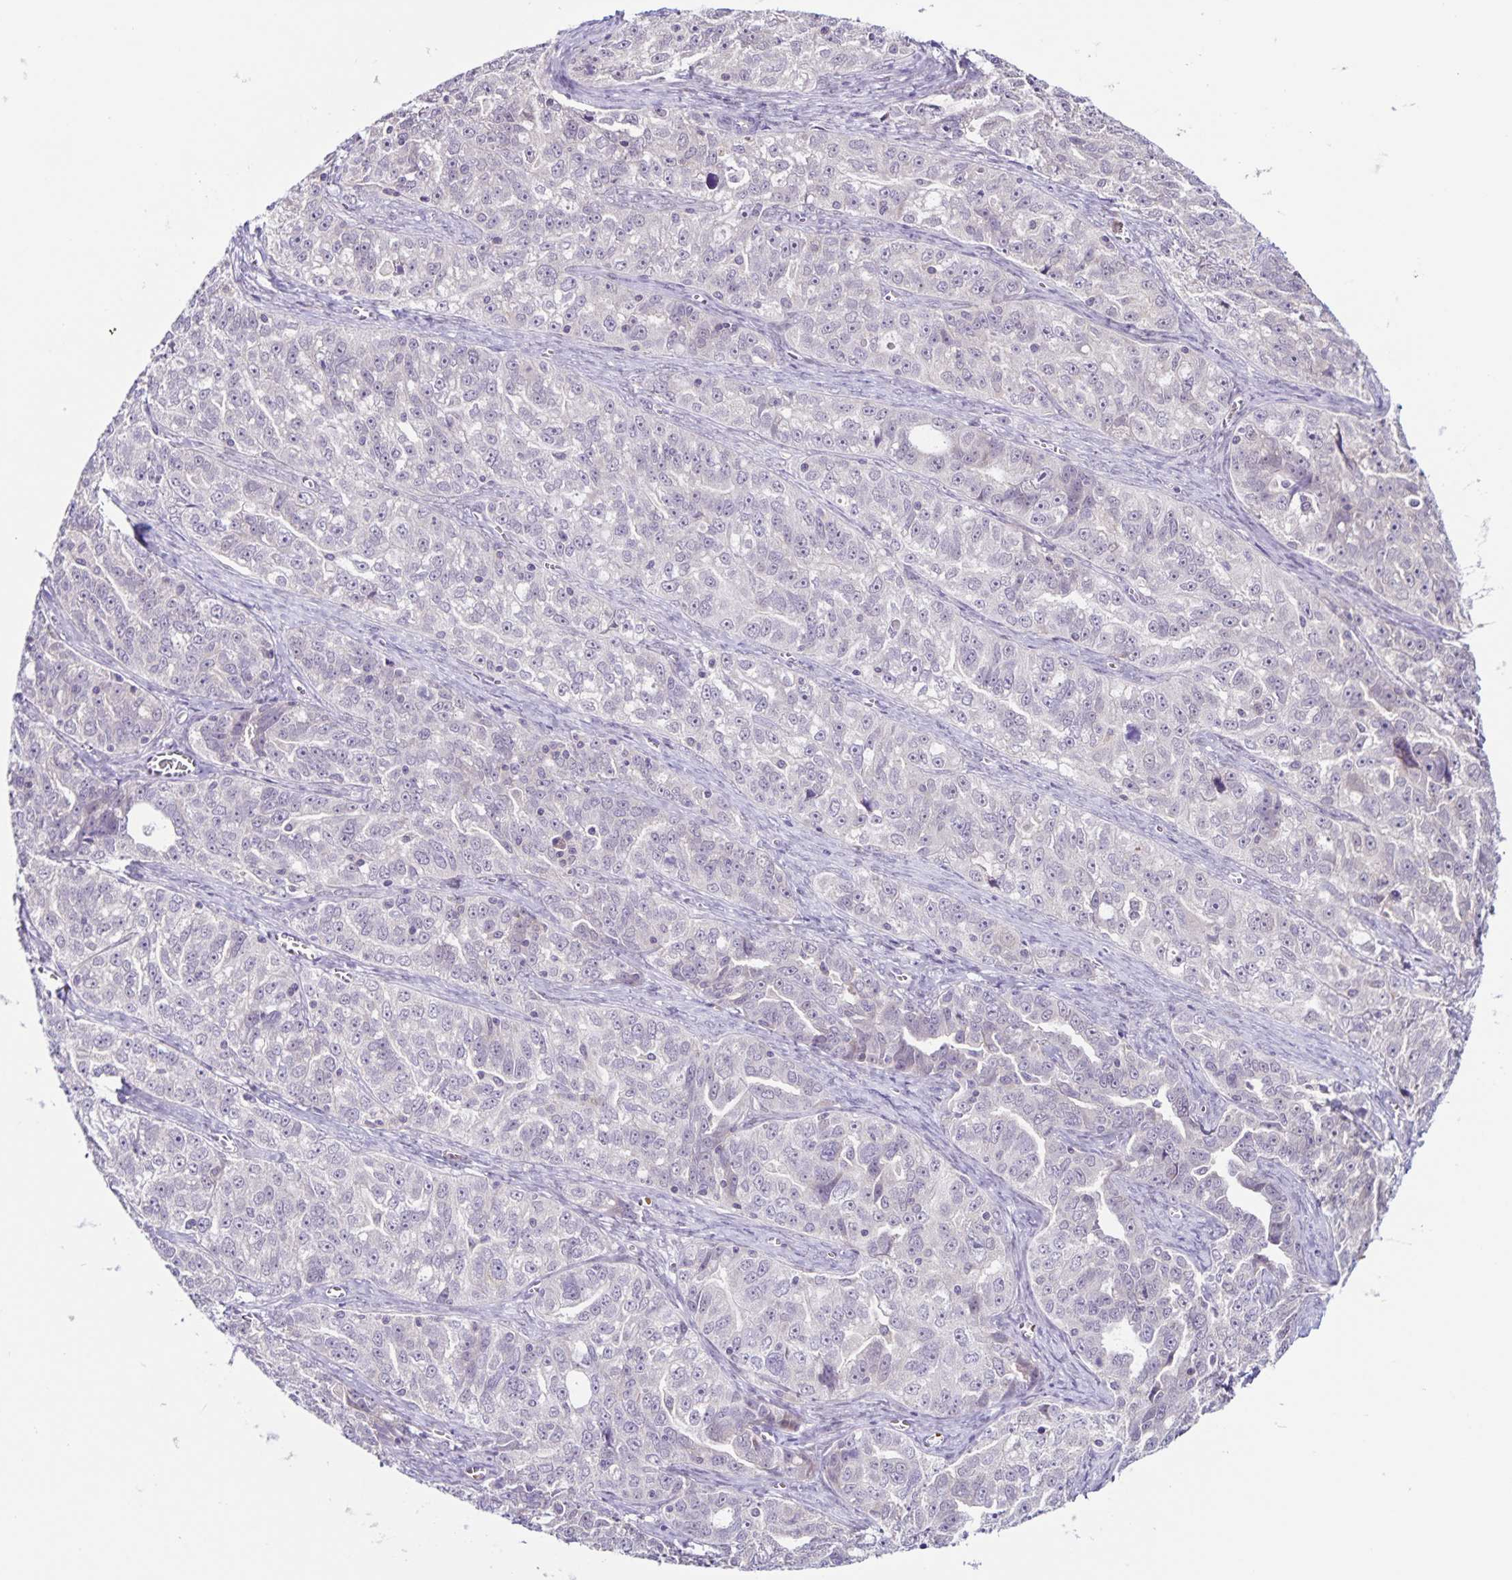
{"staining": {"intensity": "negative", "quantity": "none", "location": "none"}, "tissue": "ovarian cancer", "cell_type": "Tumor cells", "image_type": "cancer", "snomed": [{"axis": "morphology", "description": "Cystadenocarcinoma, serous, NOS"}, {"axis": "topography", "description": "Ovary"}], "caption": "Tumor cells show no significant expression in ovarian cancer.", "gene": "STPG4", "patient": {"sex": "female", "age": 51}}